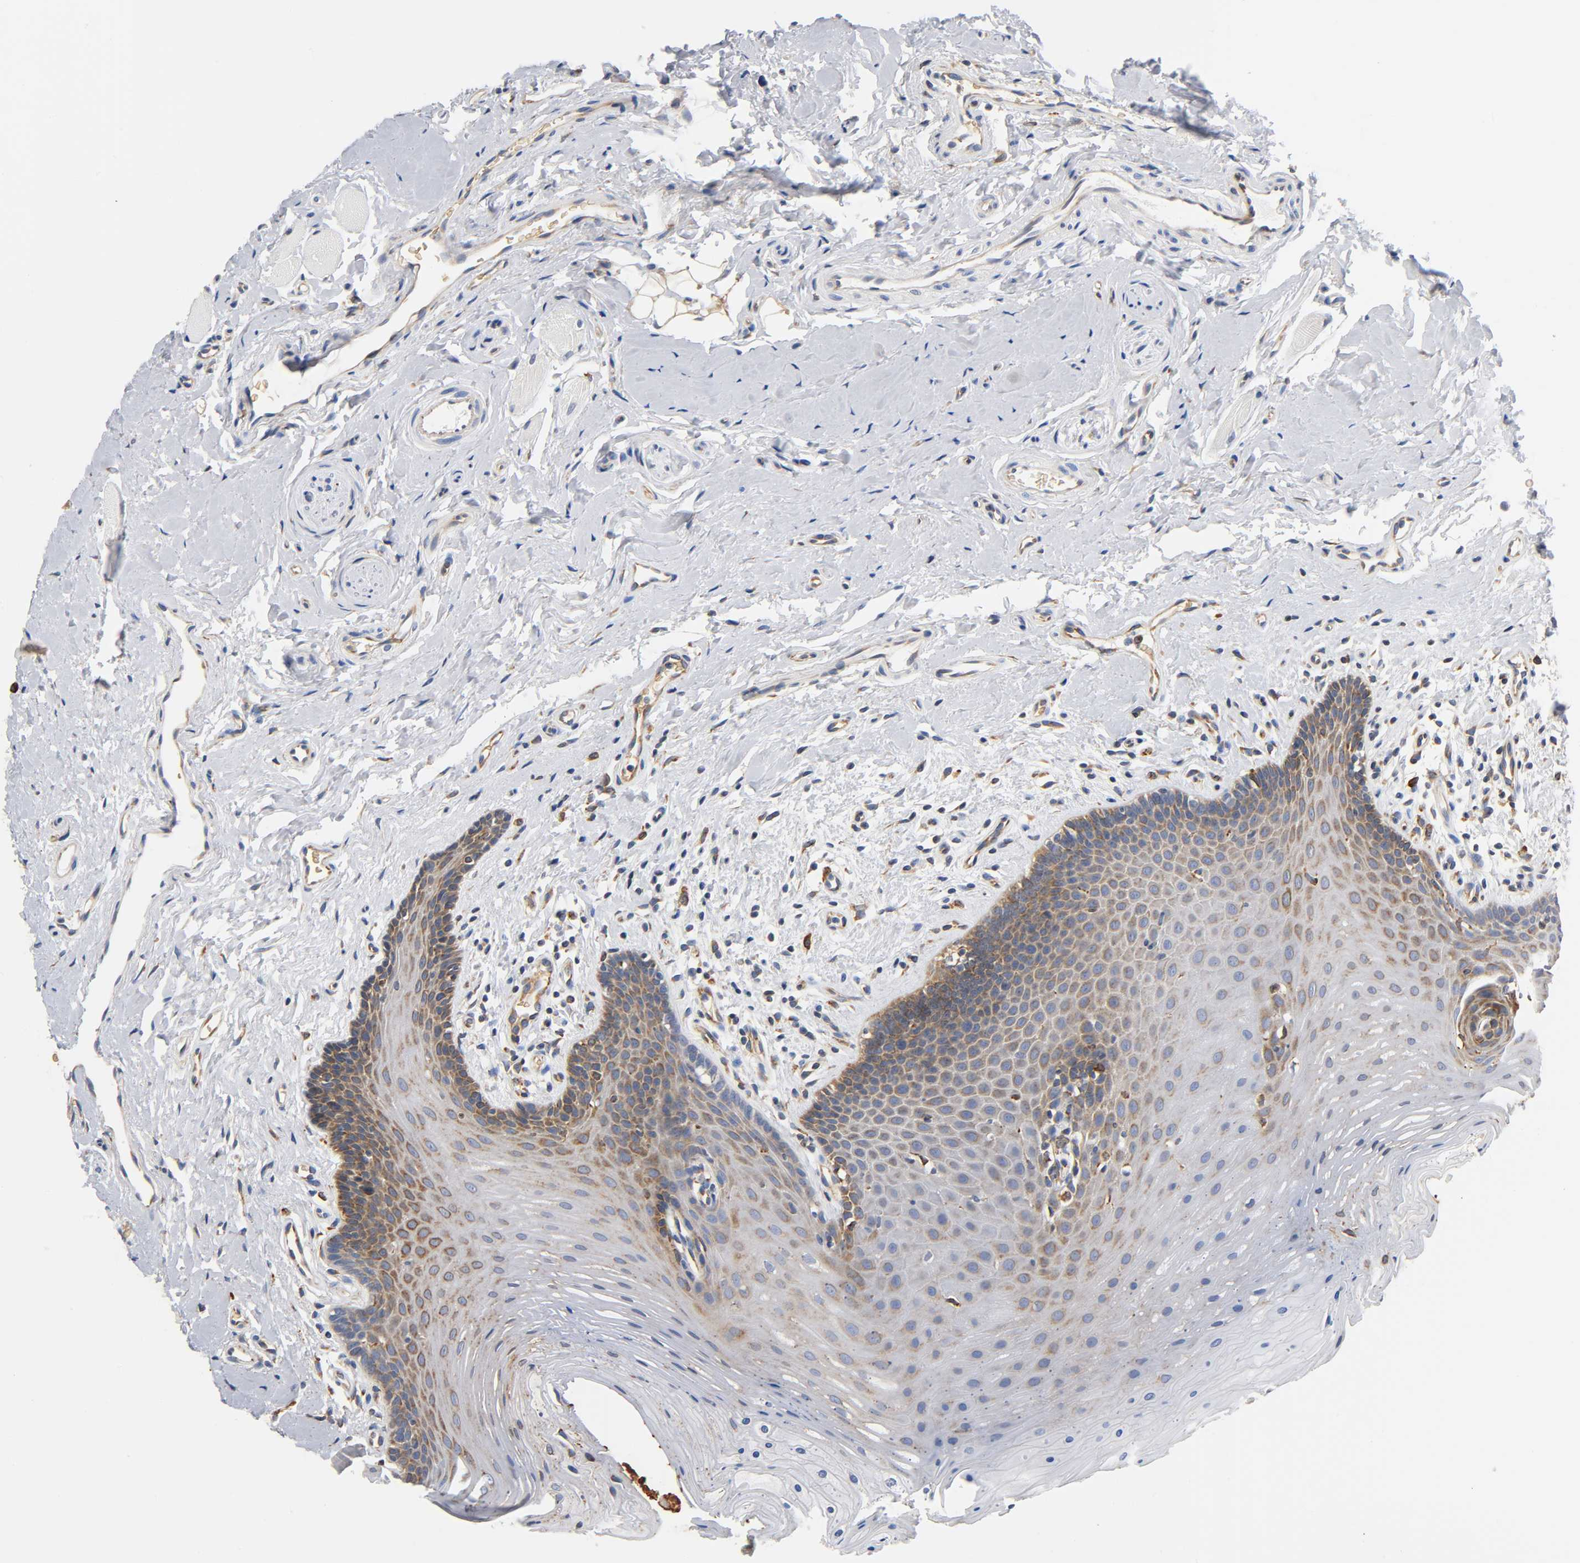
{"staining": {"intensity": "moderate", "quantity": ">75%", "location": "cytoplasmic/membranous"}, "tissue": "oral mucosa", "cell_type": "Squamous epithelial cells", "image_type": "normal", "snomed": [{"axis": "morphology", "description": "Normal tissue, NOS"}, {"axis": "topography", "description": "Oral tissue"}], "caption": "IHC (DAB) staining of unremarkable oral mucosa reveals moderate cytoplasmic/membranous protein staining in about >75% of squamous epithelial cells.", "gene": "UCKL1", "patient": {"sex": "male", "age": 62}}